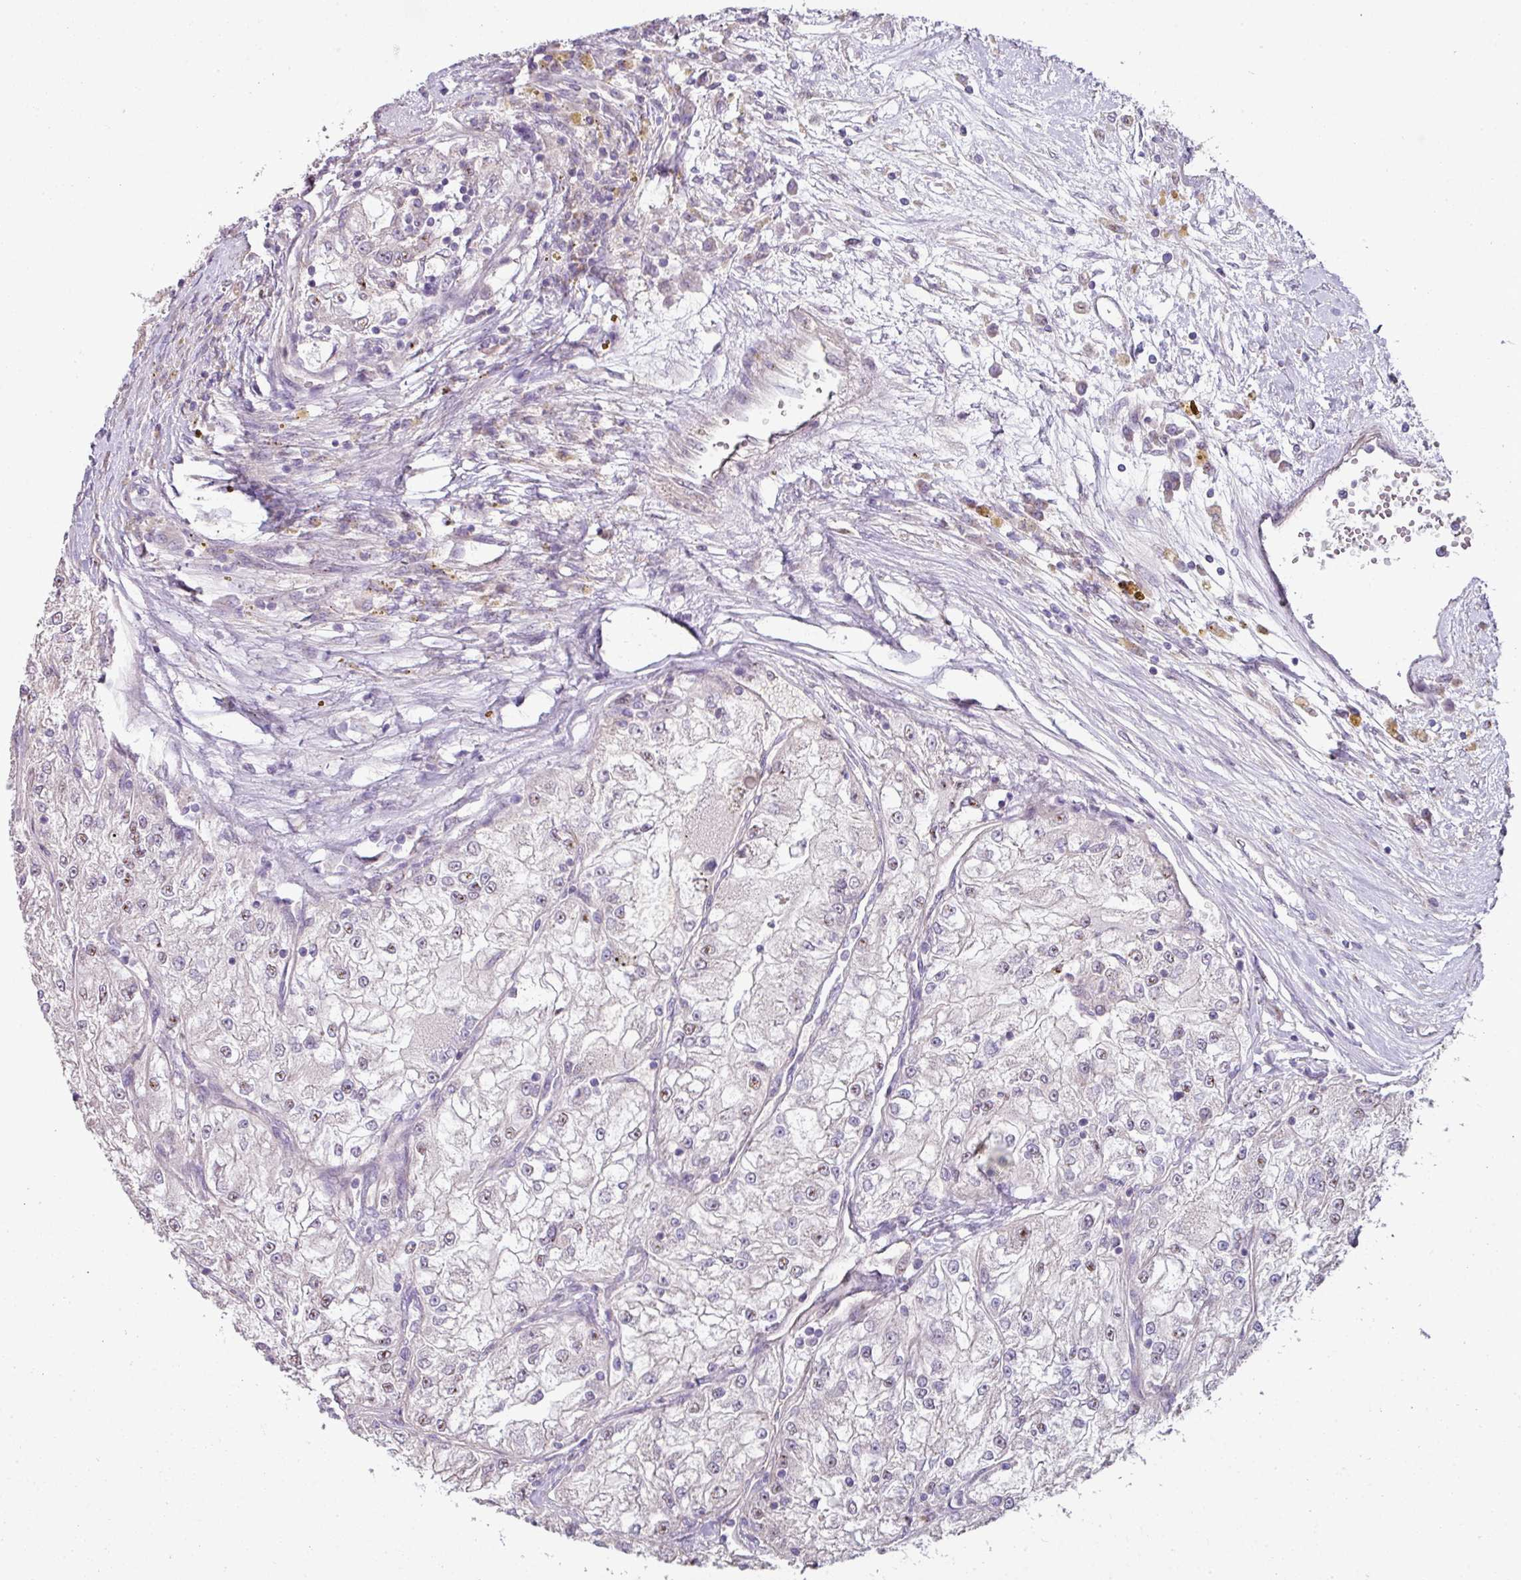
{"staining": {"intensity": "negative", "quantity": "none", "location": "none"}, "tissue": "renal cancer", "cell_type": "Tumor cells", "image_type": "cancer", "snomed": [{"axis": "morphology", "description": "Adenocarcinoma, NOS"}, {"axis": "topography", "description": "Kidney"}], "caption": "Histopathology image shows no protein expression in tumor cells of renal cancer tissue. Brightfield microscopy of immunohistochemistry stained with DAB (brown) and hematoxylin (blue), captured at high magnification.", "gene": "LRRC9", "patient": {"sex": "female", "age": 72}}